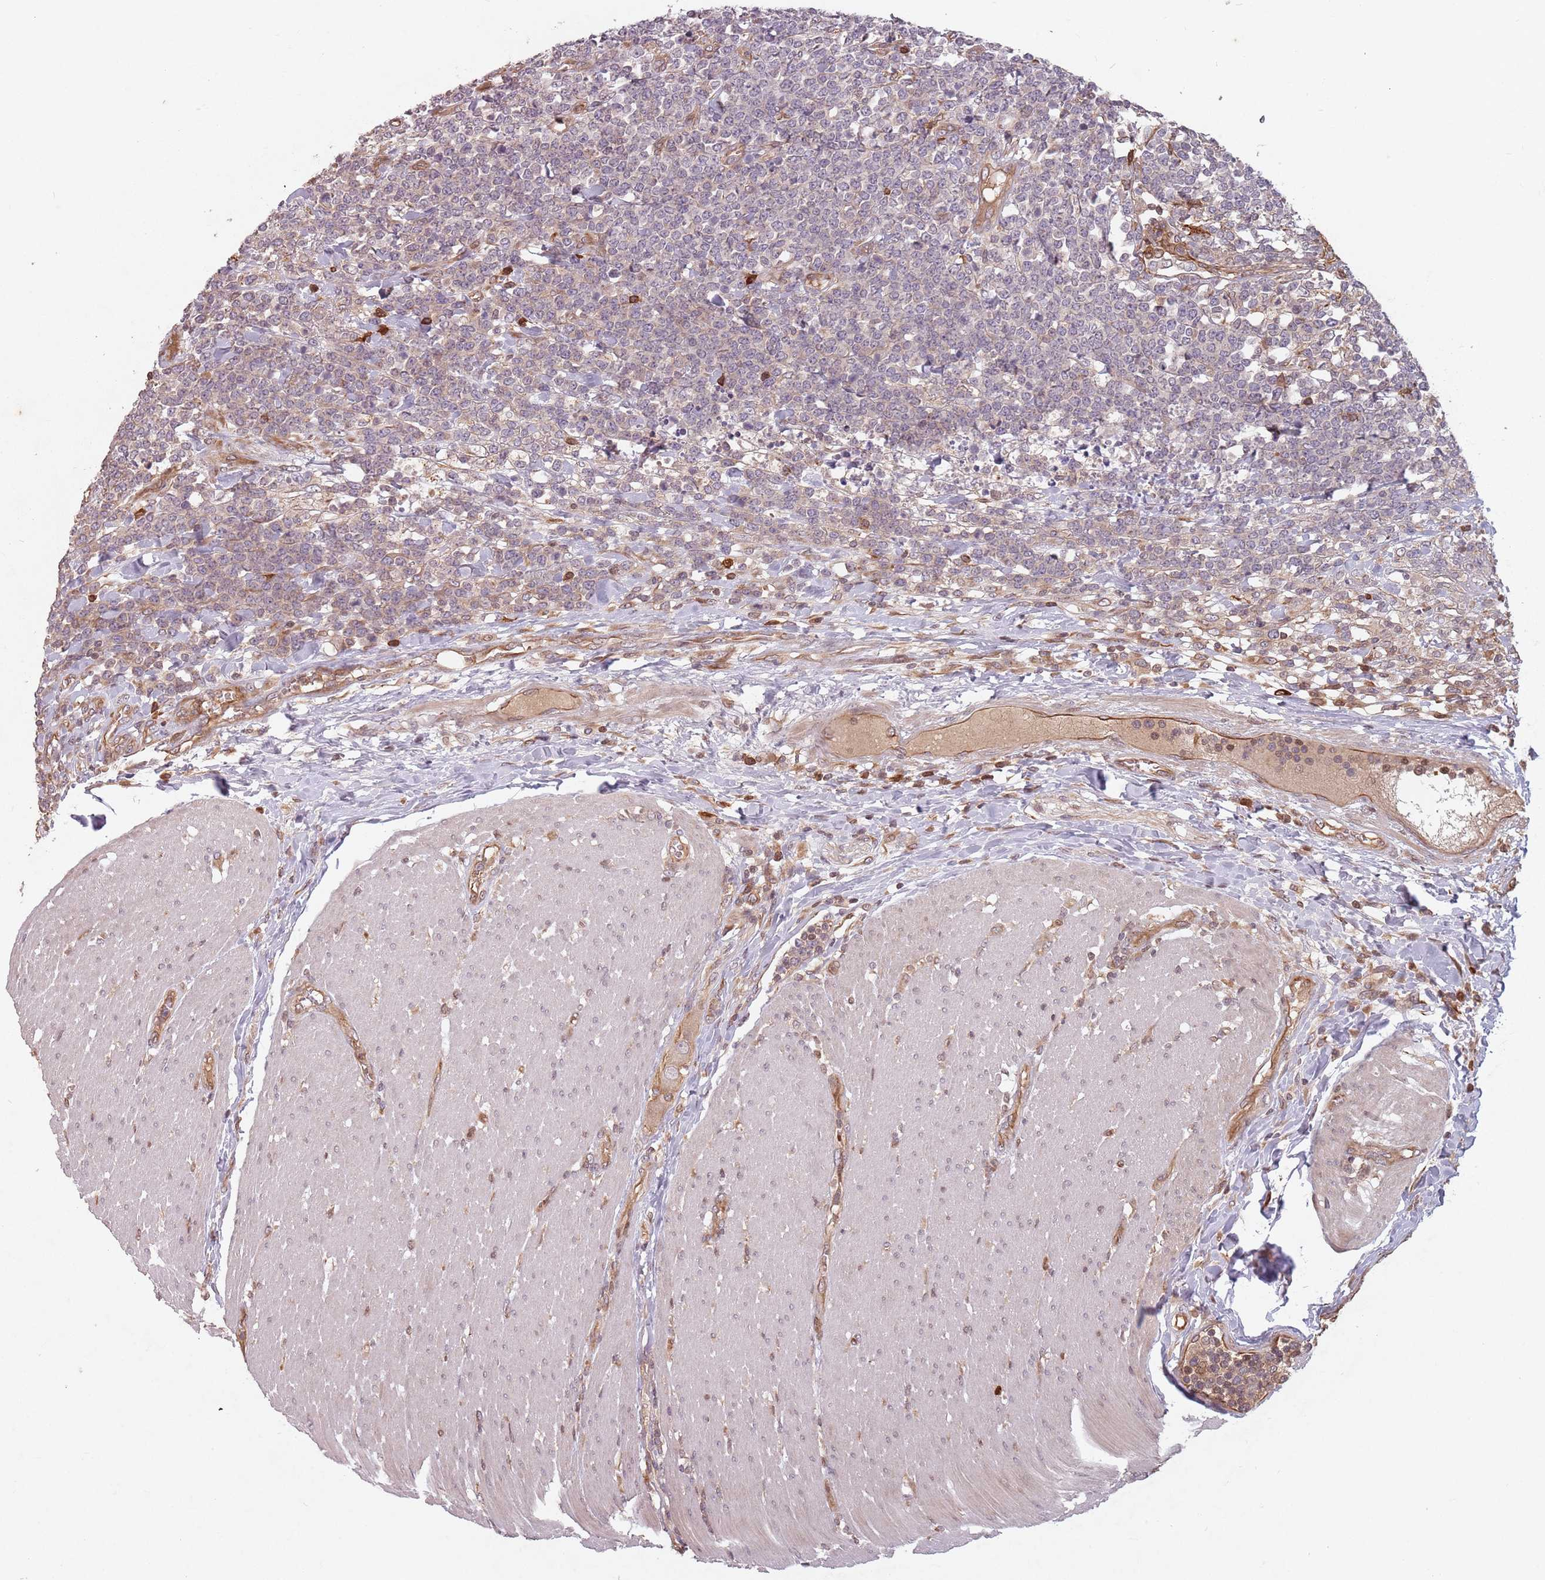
{"staining": {"intensity": "negative", "quantity": "none", "location": "none"}, "tissue": "lymphoma", "cell_type": "Tumor cells", "image_type": "cancer", "snomed": [{"axis": "morphology", "description": "Malignant lymphoma, non-Hodgkin's type, High grade"}, {"axis": "topography", "description": "Small intestine"}], "caption": "Lymphoma was stained to show a protein in brown. There is no significant staining in tumor cells. (Stains: DAB (3,3'-diaminobenzidine) IHC with hematoxylin counter stain, Microscopy: brightfield microscopy at high magnification).", "gene": "GPR180", "patient": {"sex": "male", "age": 8}}